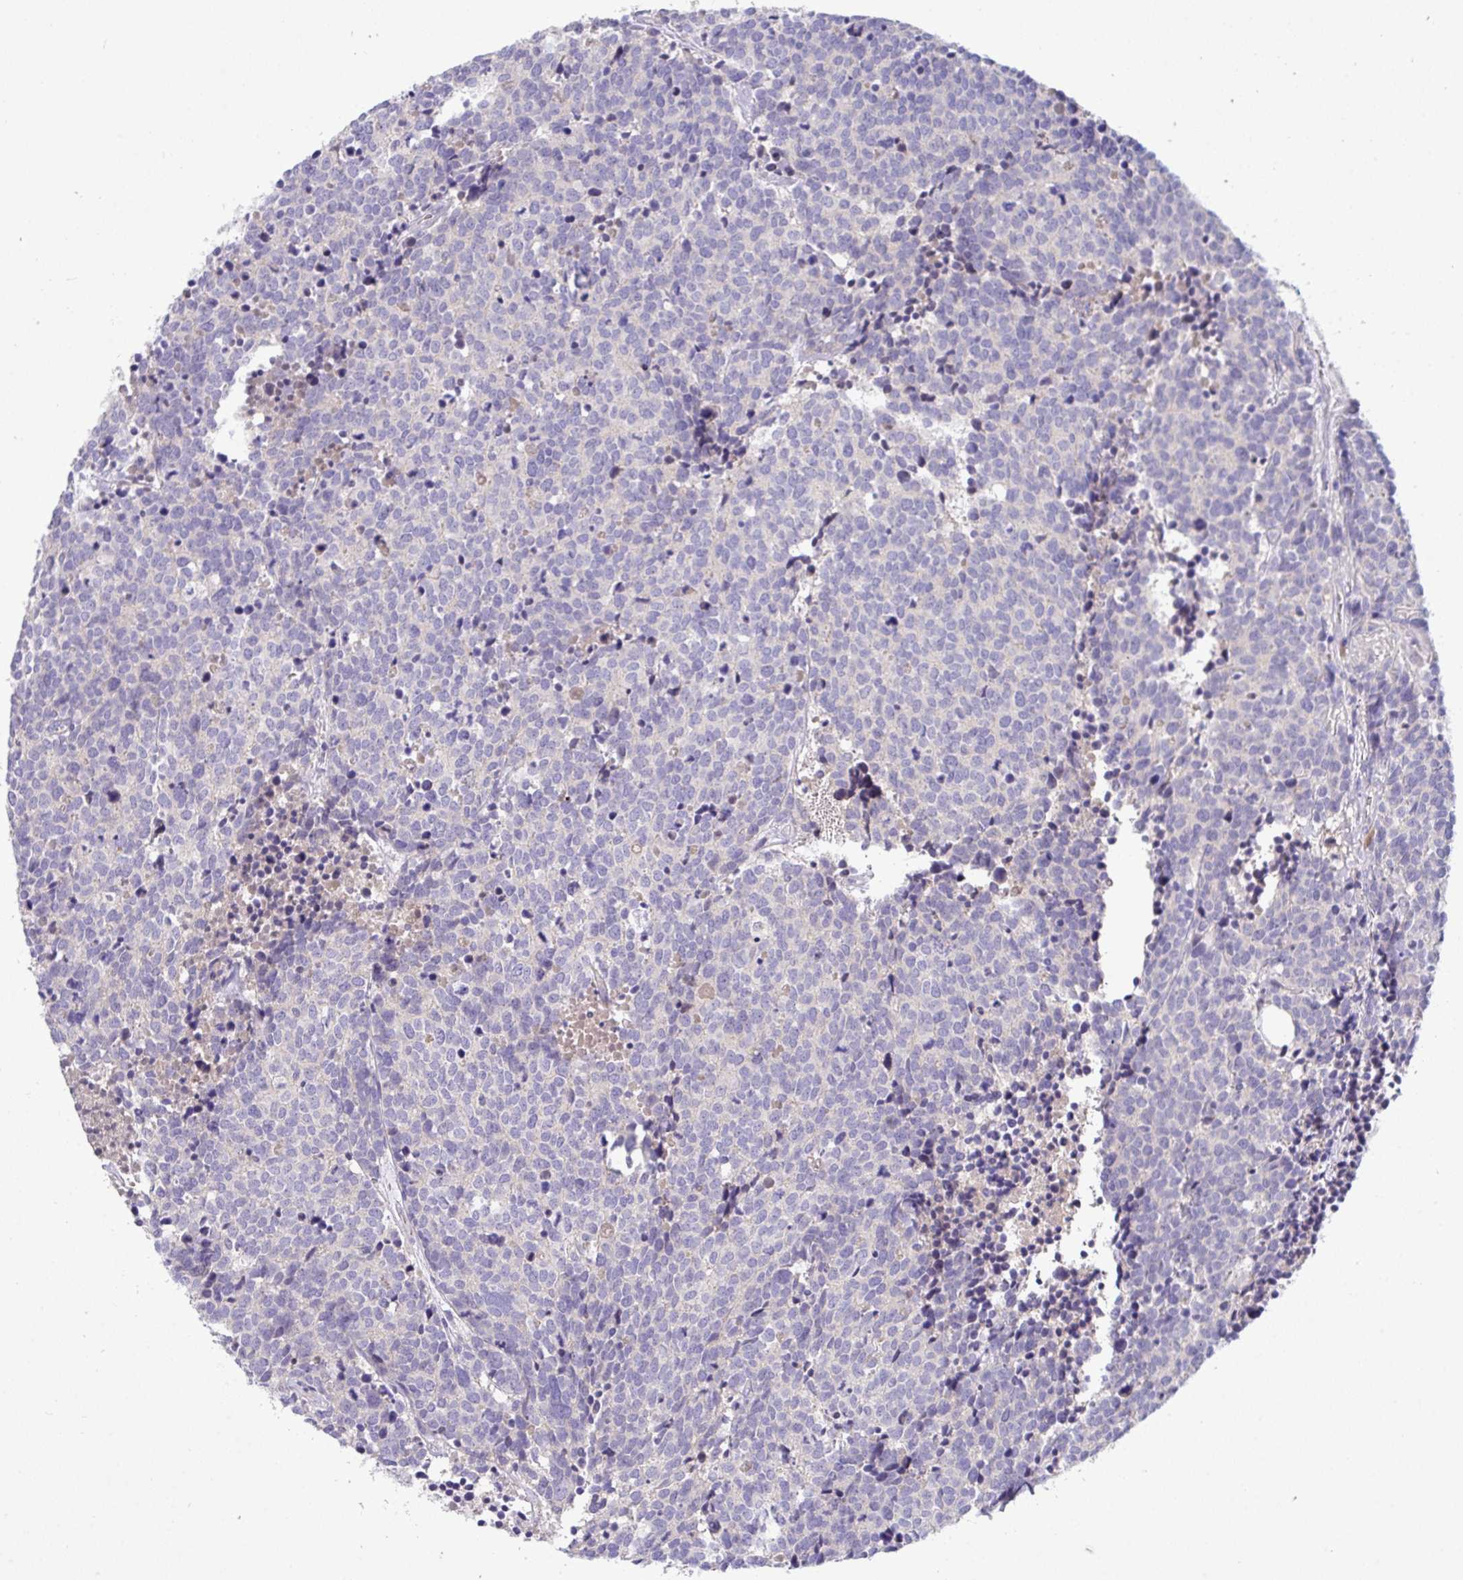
{"staining": {"intensity": "negative", "quantity": "none", "location": "none"}, "tissue": "carcinoid", "cell_type": "Tumor cells", "image_type": "cancer", "snomed": [{"axis": "morphology", "description": "Carcinoid, malignant, NOS"}, {"axis": "topography", "description": "Skin"}], "caption": "Tumor cells are negative for protein expression in human carcinoid. Brightfield microscopy of immunohistochemistry stained with DAB (brown) and hematoxylin (blue), captured at high magnification.", "gene": "ZNF581", "patient": {"sex": "female", "age": 79}}